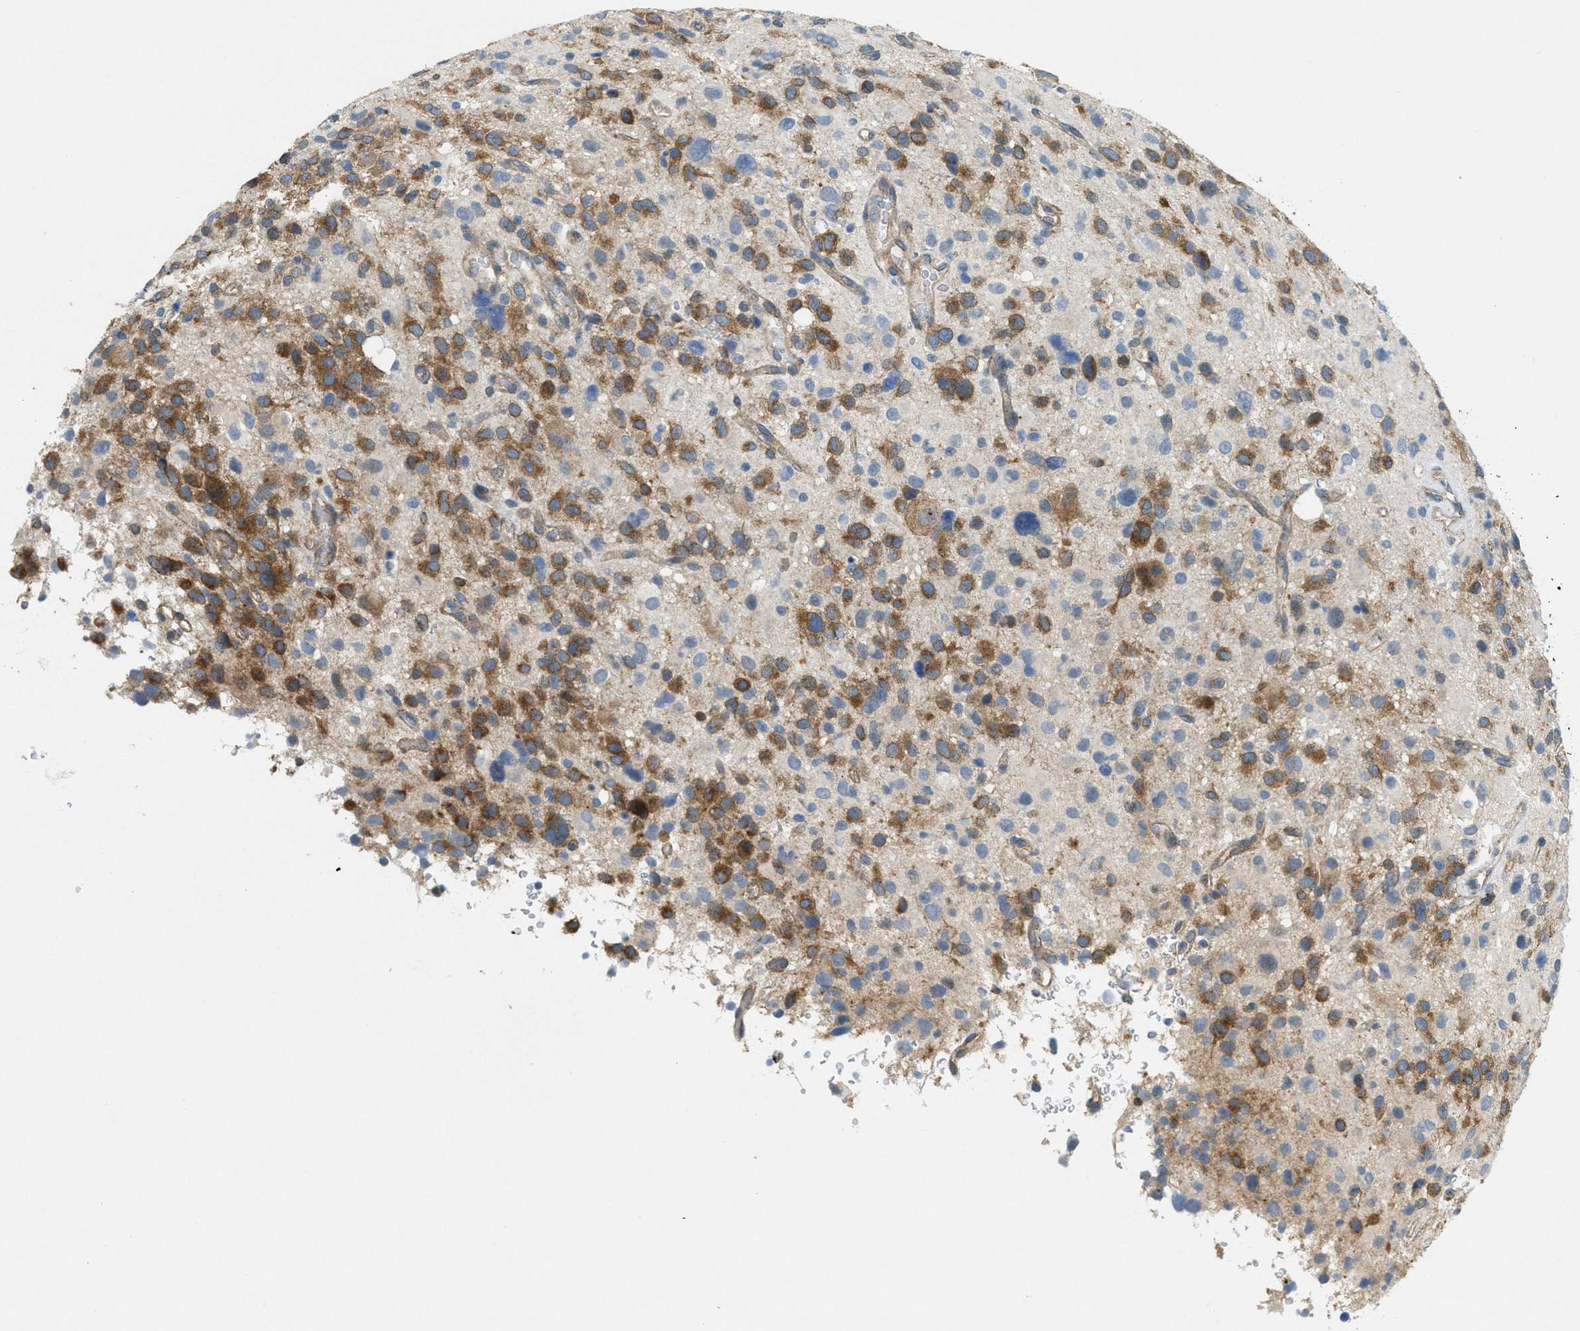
{"staining": {"intensity": "moderate", "quantity": ">75%", "location": "cytoplasmic/membranous"}, "tissue": "glioma", "cell_type": "Tumor cells", "image_type": "cancer", "snomed": [{"axis": "morphology", "description": "Glioma, malignant, High grade"}, {"axis": "topography", "description": "Brain"}], "caption": "Approximately >75% of tumor cells in human glioma show moderate cytoplasmic/membranous protein expression as visualized by brown immunohistochemical staining.", "gene": "ZFYVE9", "patient": {"sex": "male", "age": 48}}